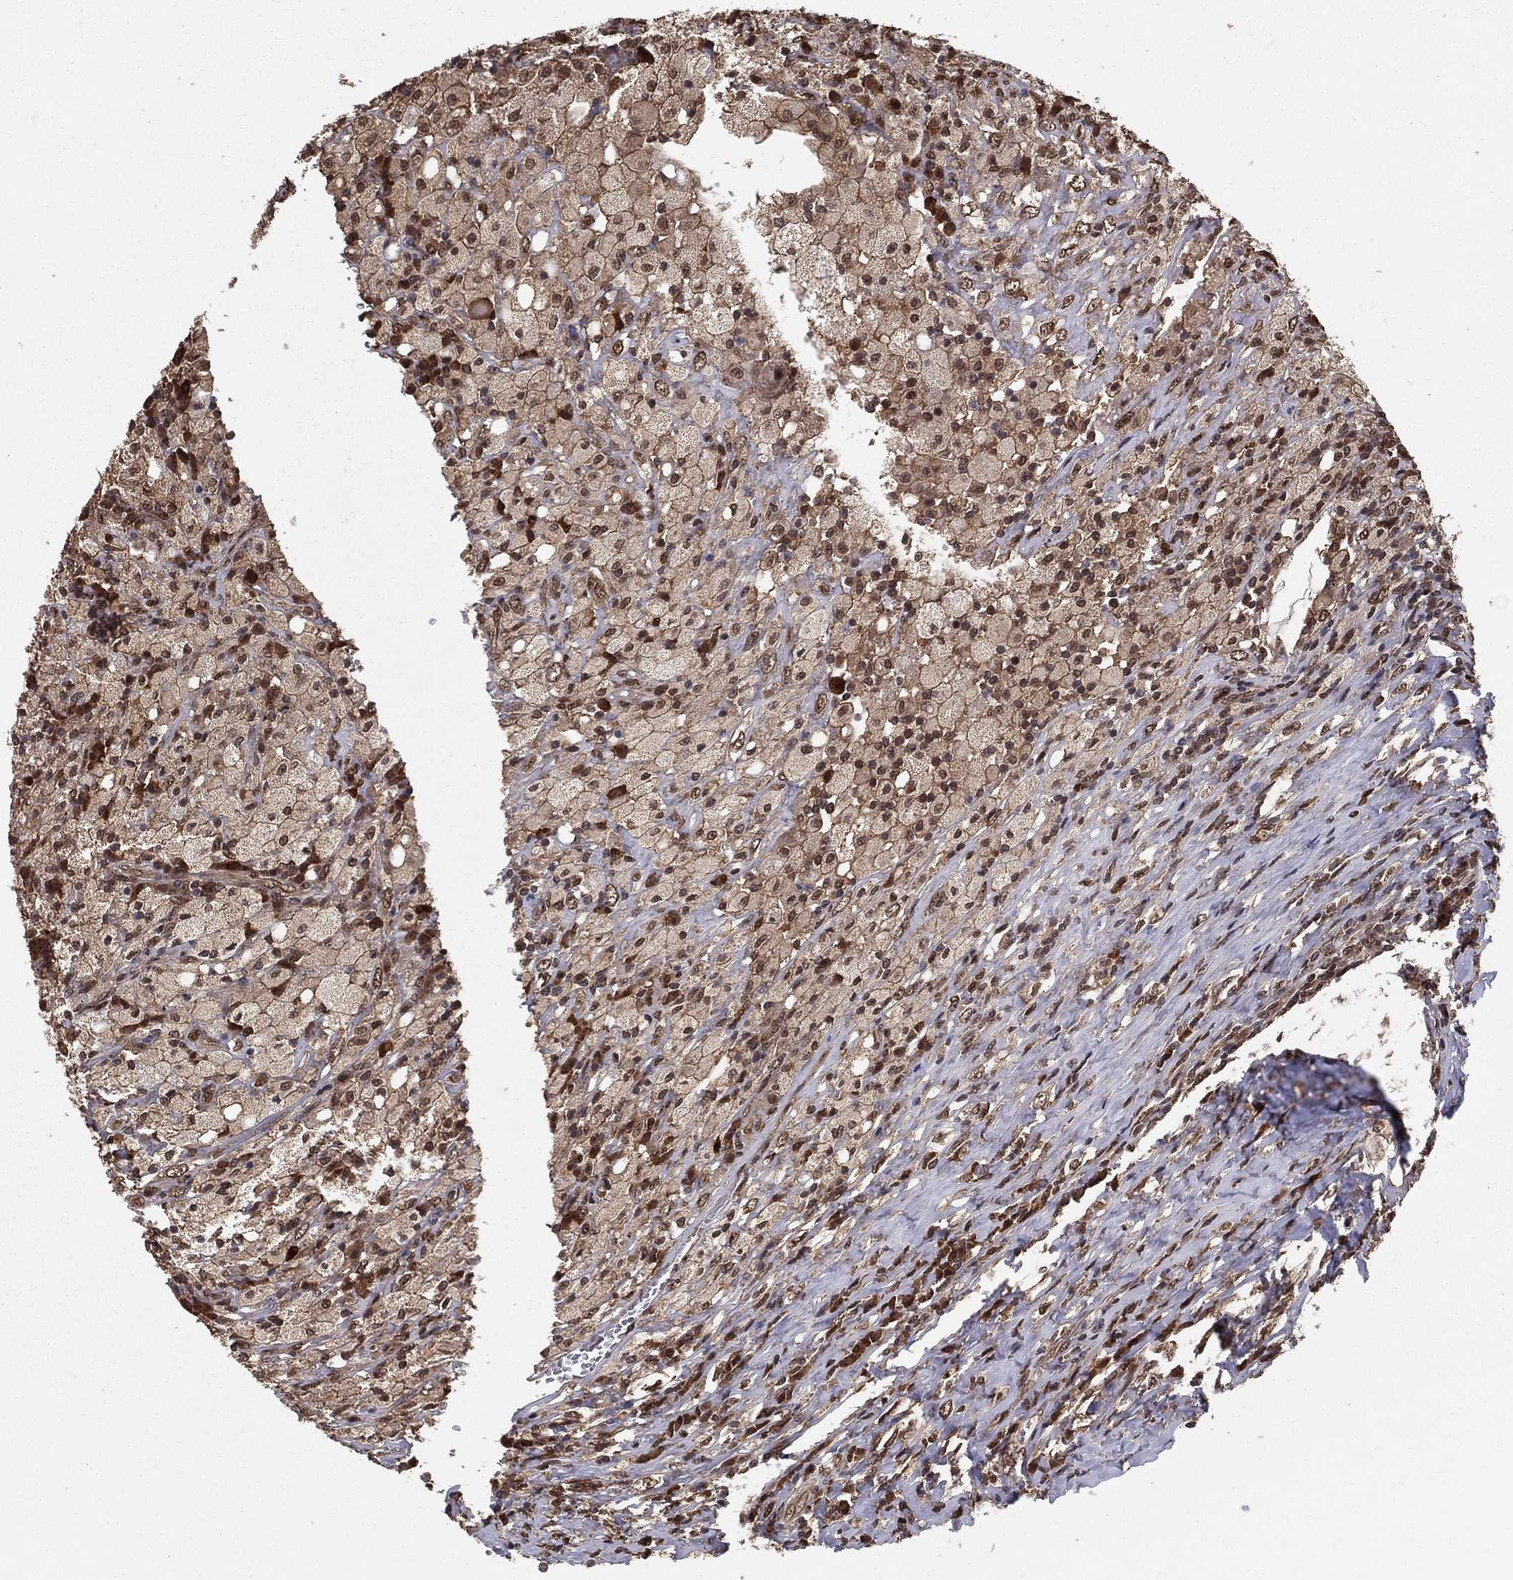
{"staining": {"intensity": "strong", "quantity": "25%-75%", "location": "cytoplasmic/membranous,nuclear"}, "tissue": "testis cancer", "cell_type": "Tumor cells", "image_type": "cancer", "snomed": [{"axis": "morphology", "description": "Necrosis, NOS"}, {"axis": "morphology", "description": "Carcinoma, Embryonal, NOS"}, {"axis": "topography", "description": "Testis"}], "caption": "Protein staining shows strong cytoplasmic/membranous and nuclear staining in about 25%-75% of tumor cells in testis embryonal carcinoma. (DAB (3,3'-diaminobenzidine) IHC, brown staining for protein, blue staining for nuclei).", "gene": "CARM1", "patient": {"sex": "male", "age": 19}}